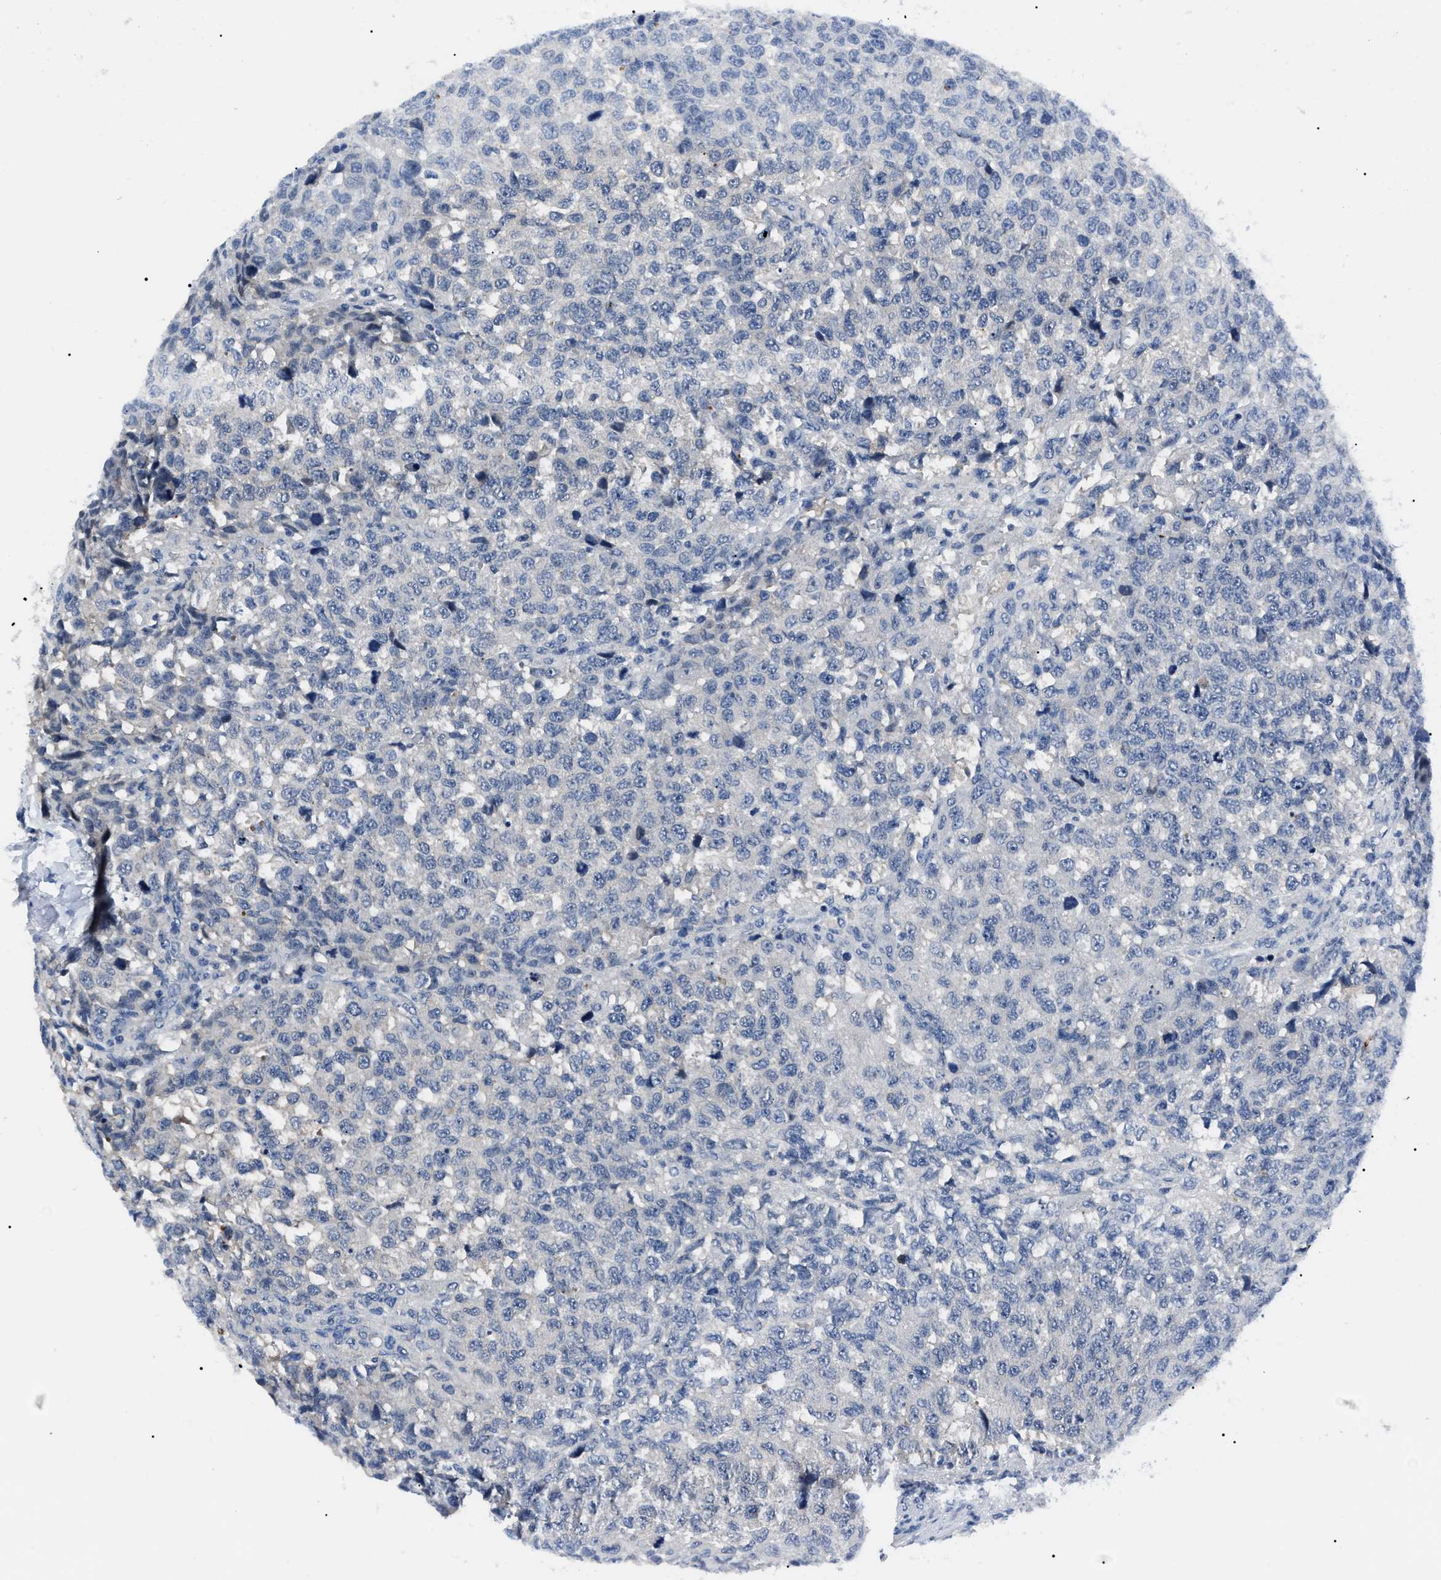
{"staining": {"intensity": "negative", "quantity": "none", "location": "none"}, "tissue": "testis cancer", "cell_type": "Tumor cells", "image_type": "cancer", "snomed": [{"axis": "morphology", "description": "Seminoma, NOS"}, {"axis": "topography", "description": "Testis"}], "caption": "Immunohistochemical staining of human testis cancer displays no significant staining in tumor cells.", "gene": "LRWD1", "patient": {"sex": "male", "age": 59}}